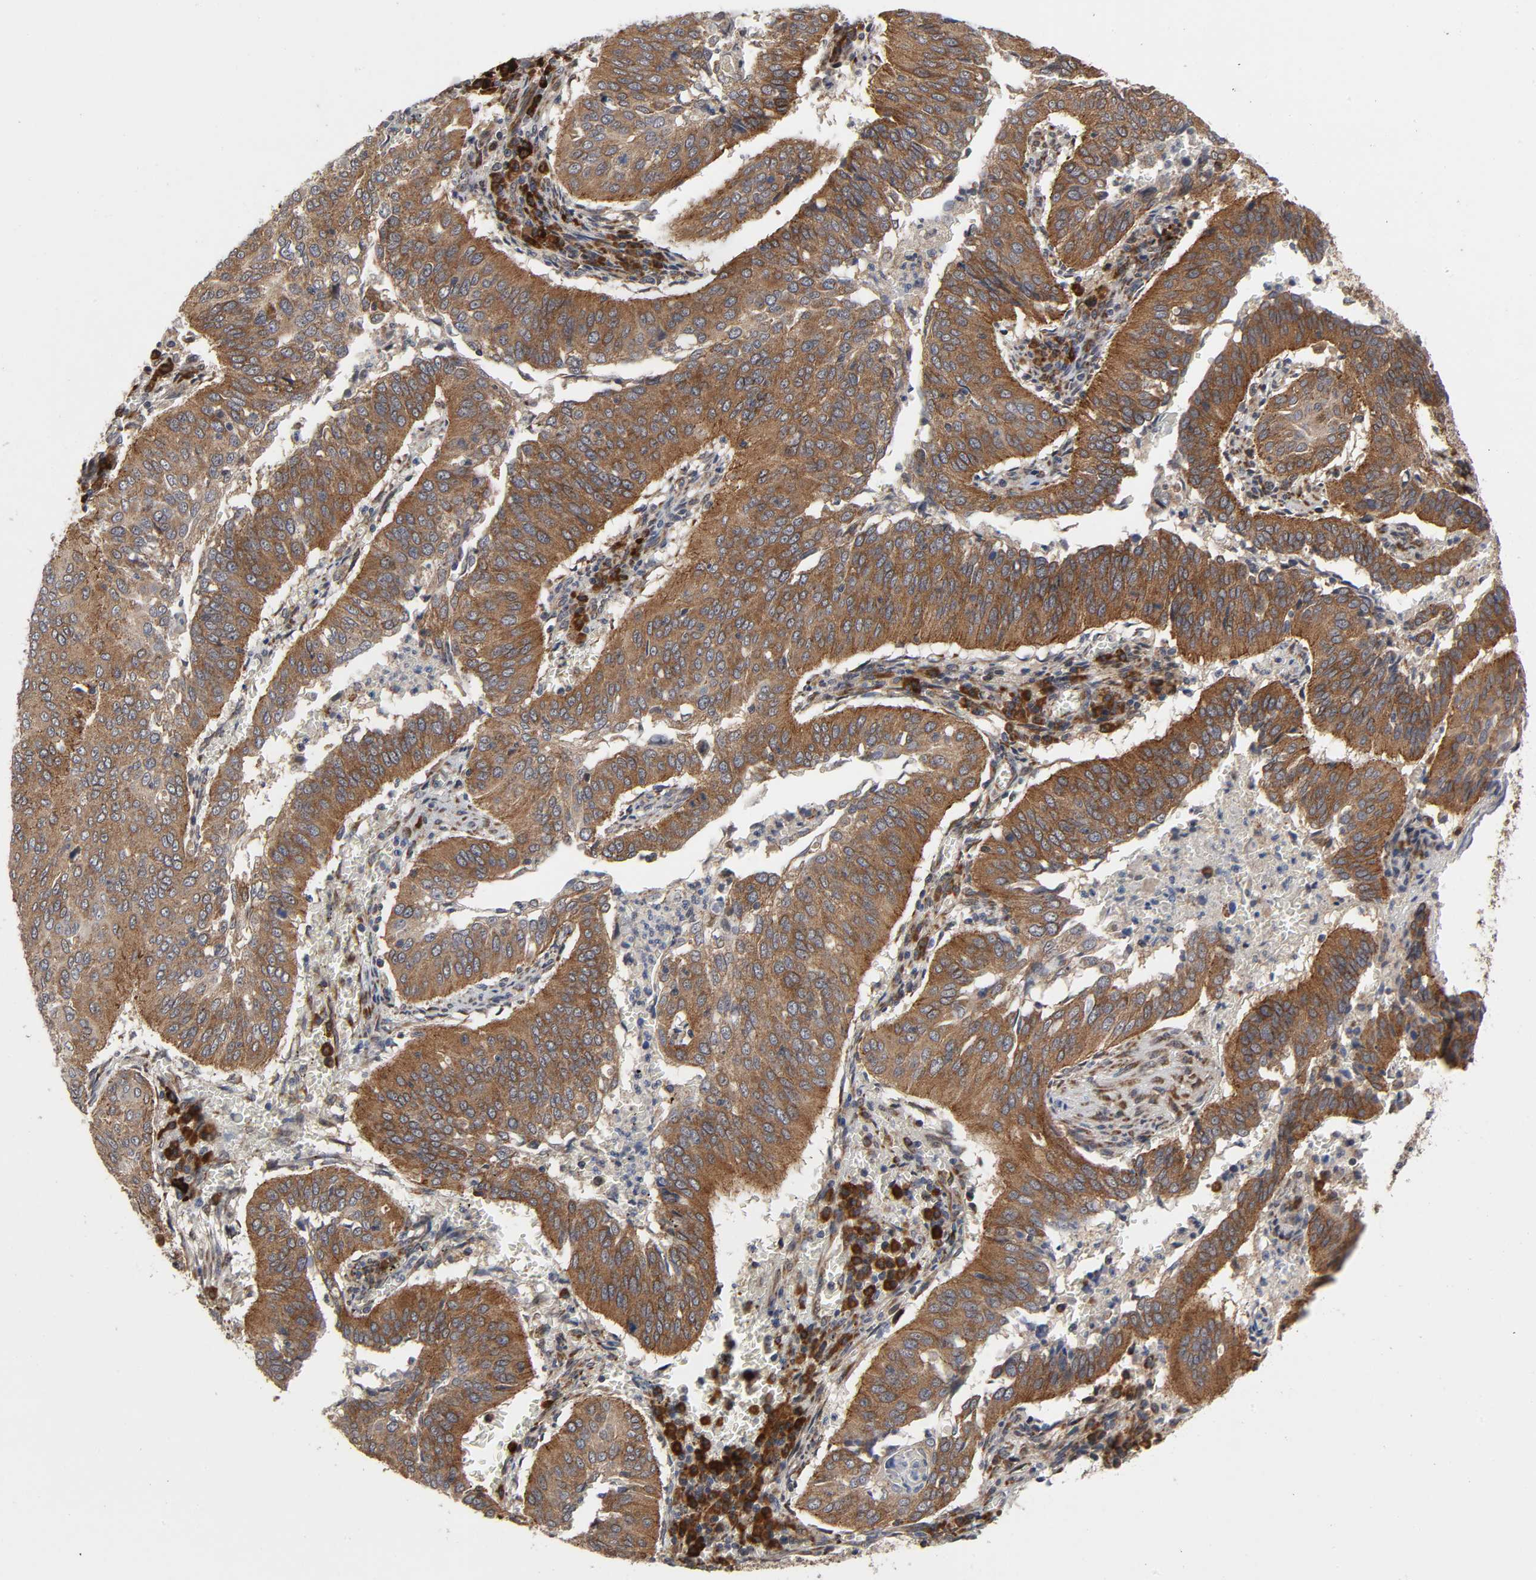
{"staining": {"intensity": "strong", "quantity": ">75%", "location": "cytoplasmic/membranous"}, "tissue": "cervical cancer", "cell_type": "Tumor cells", "image_type": "cancer", "snomed": [{"axis": "morphology", "description": "Squamous cell carcinoma, NOS"}, {"axis": "topography", "description": "Cervix"}], "caption": "Approximately >75% of tumor cells in squamous cell carcinoma (cervical) show strong cytoplasmic/membranous protein staining as visualized by brown immunohistochemical staining.", "gene": "SLC30A9", "patient": {"sex": "female", "age": 39}}